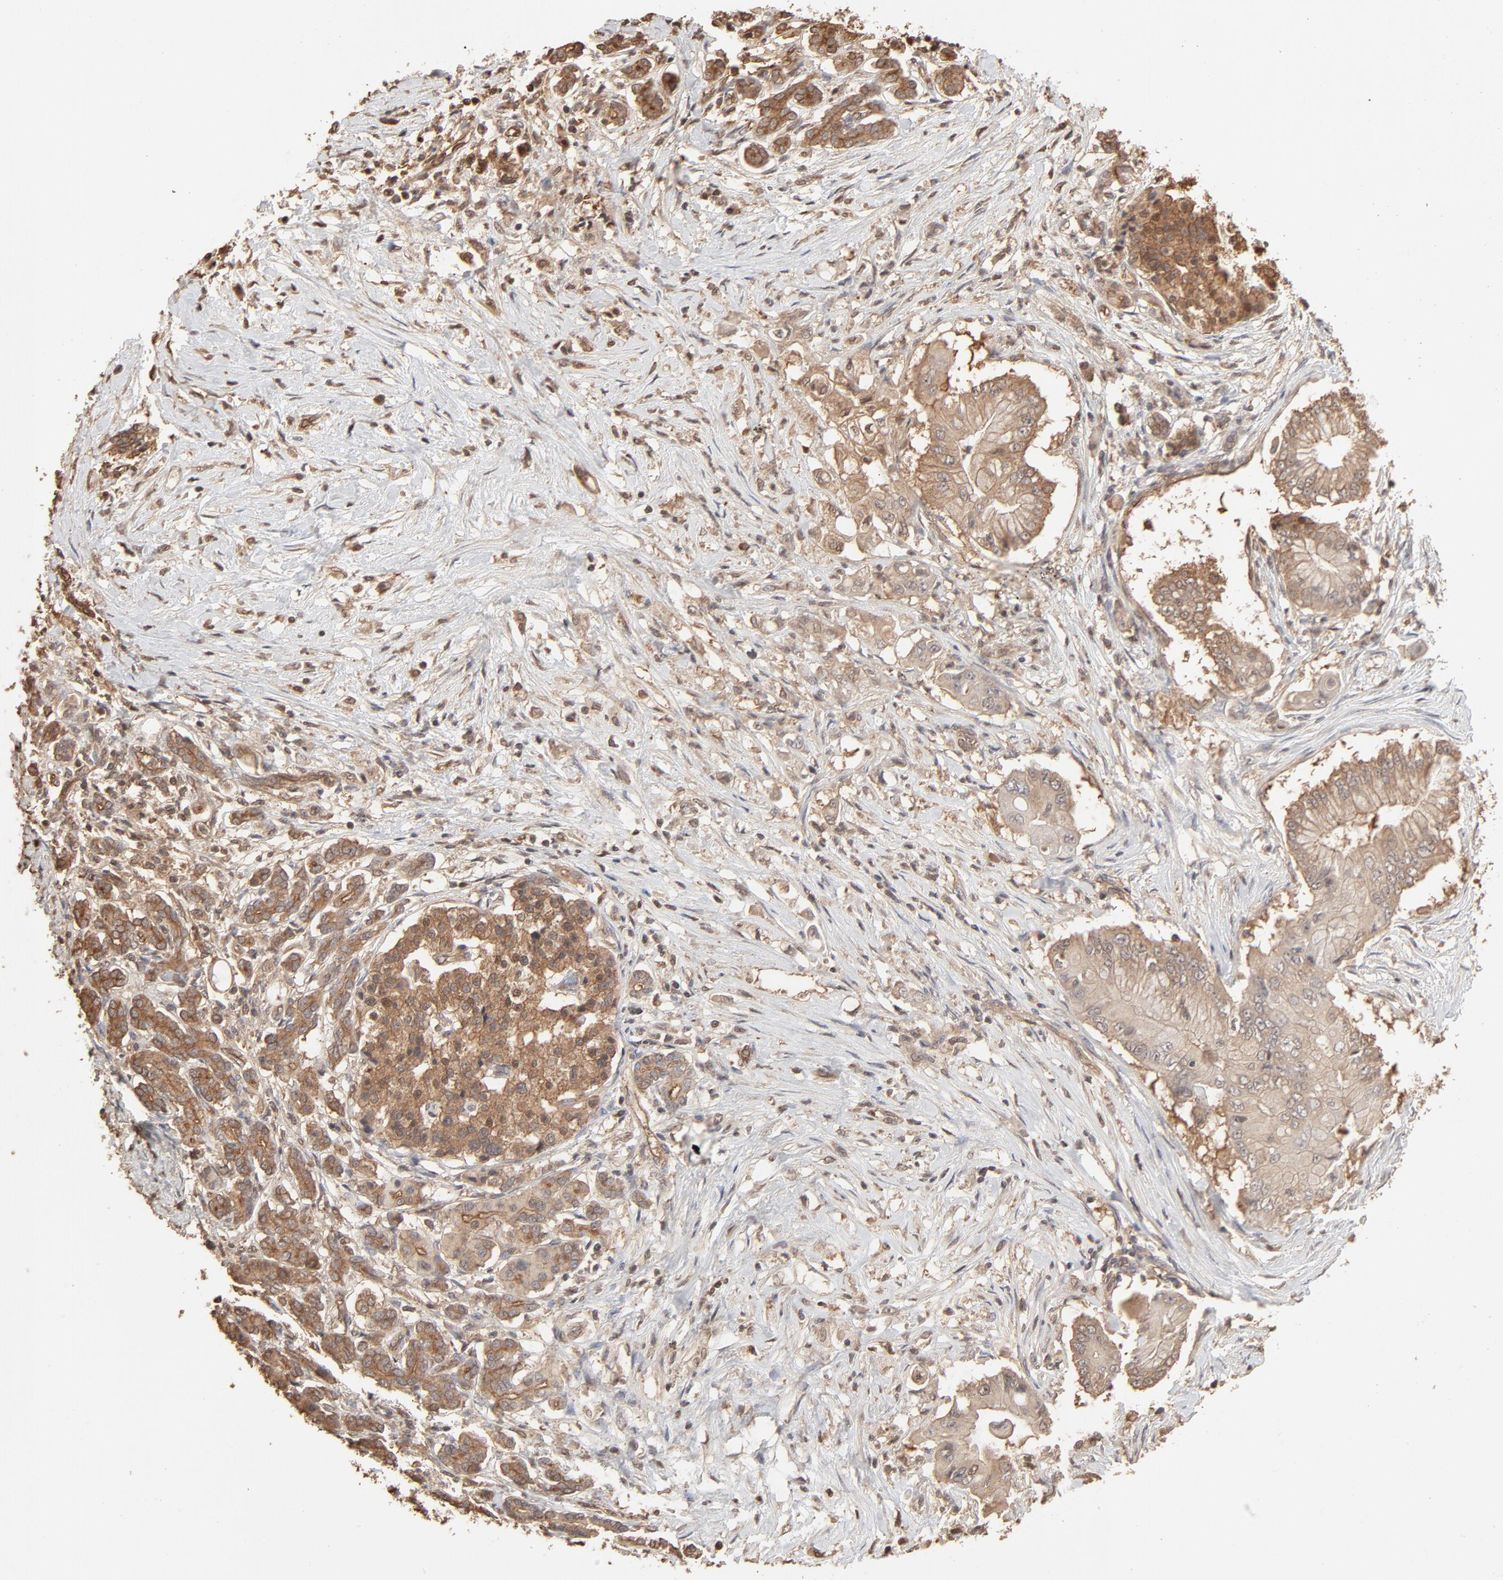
{"staining": {"intensity": "moderate", "quantity": ">75%", "location": "cytoplasmic/membranous"}, "tissue": "pancreatic cancer", "cell_type": "Tumor cells", "image_type": "cancer", "snomed": [{"axis": "morphology", "description": "Adenocarcinoma, NOS"}, {"axis": "topography", "description": "Pancreas"}], "caption": "DAB immunohistochemical staining of human pancreatic cancer exhibits moderate cytoplasmic/membranous protein expression in approximately >75% of tumor cells. (DAB (3,3'-diaminobenzidine) = brown stain, brightfield microscopy at high magnification).", "gene": "PPP2CA", "patient": {"sex": "male", "age": 62}}